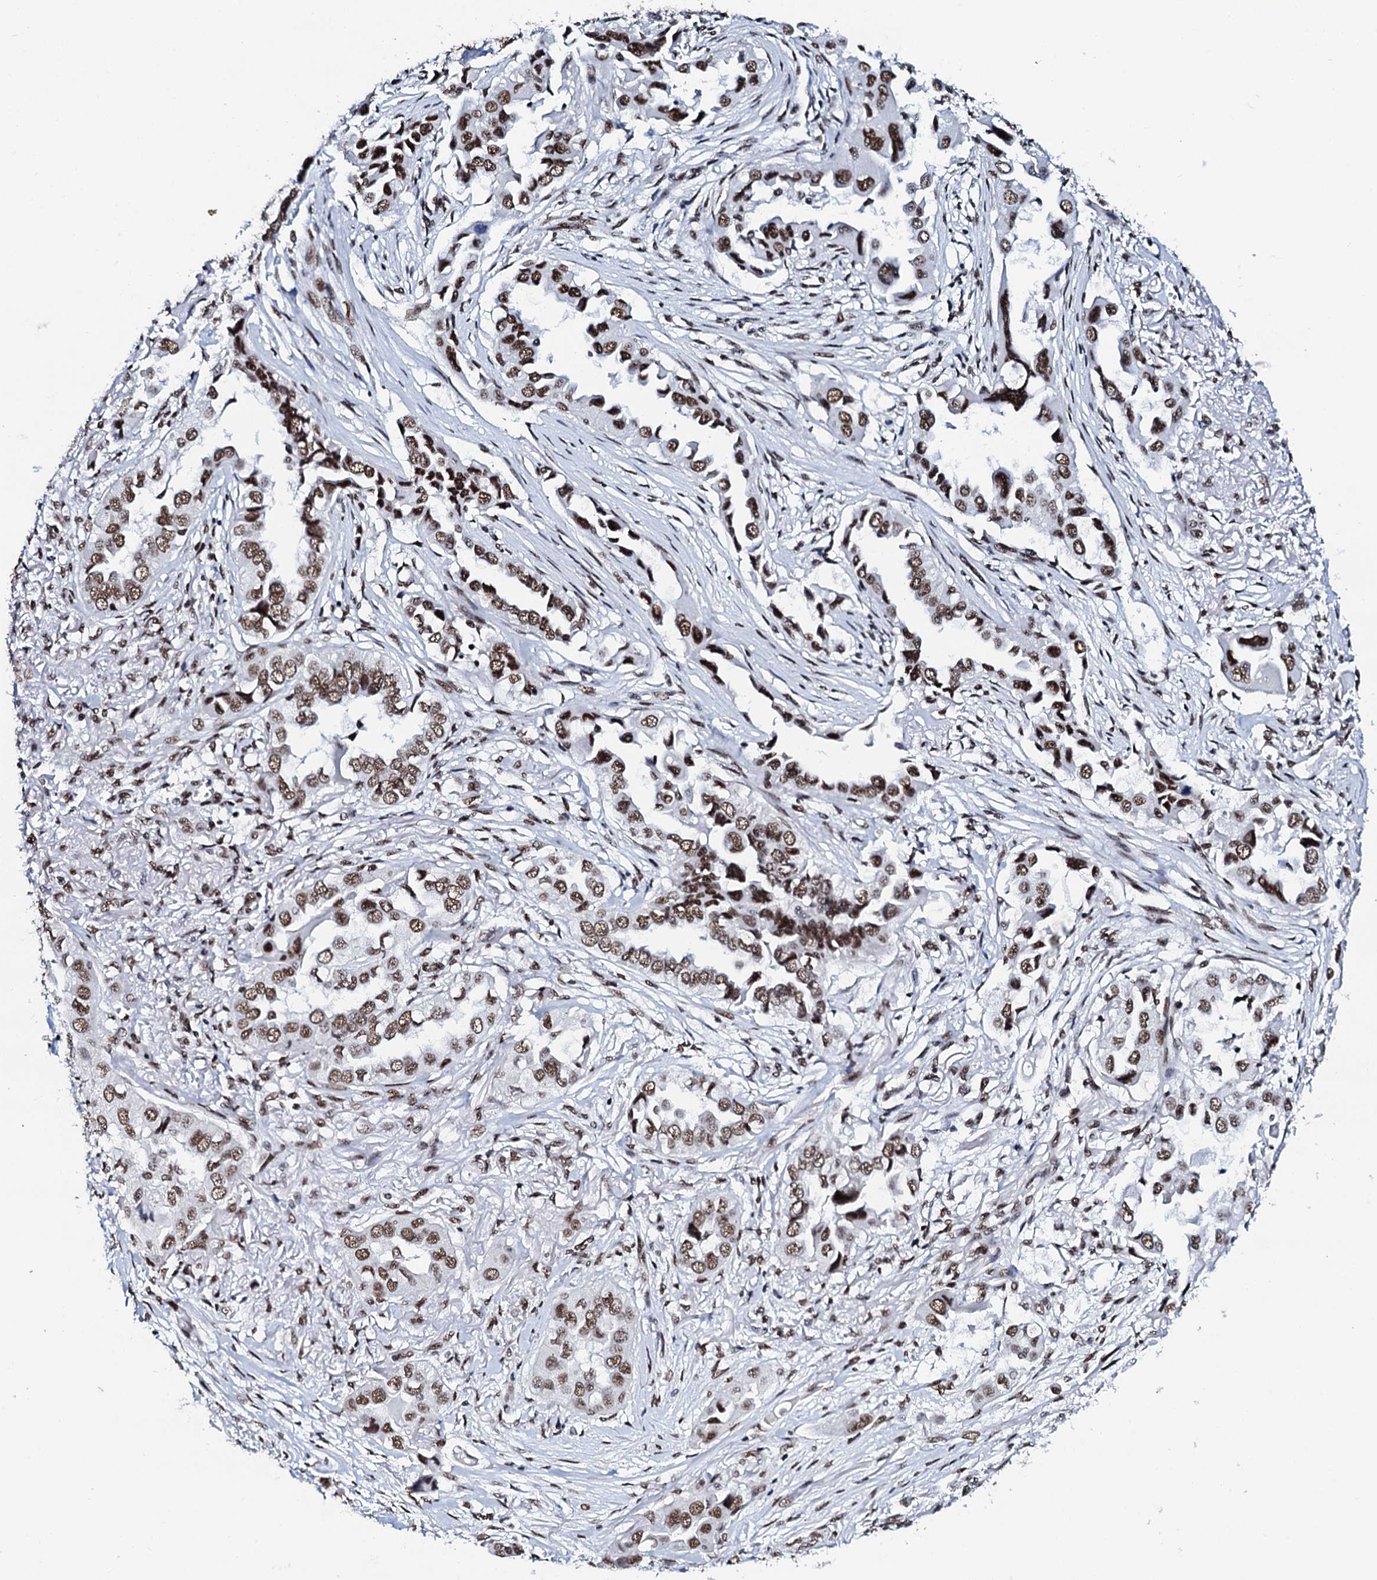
{"staining": {"intensity": "moderate", "quantity": ">75%", "location": "nuclear"}, "tissue": "lung cancer", "cell_type": "Tumor cells", "image_type": "cancer", "snomed": [{"axis": "morphology", "description": "Adenocarcinoma, NOS"}, {"axis": "topography", "description": "Lung"}], "caption": "Moderate nuclear positivity is identified in about >75% of tumor cells in adenocarcinoma (lung).", "gene": "NKAPD1", "patient": {"sex": "female", "age": 76}}